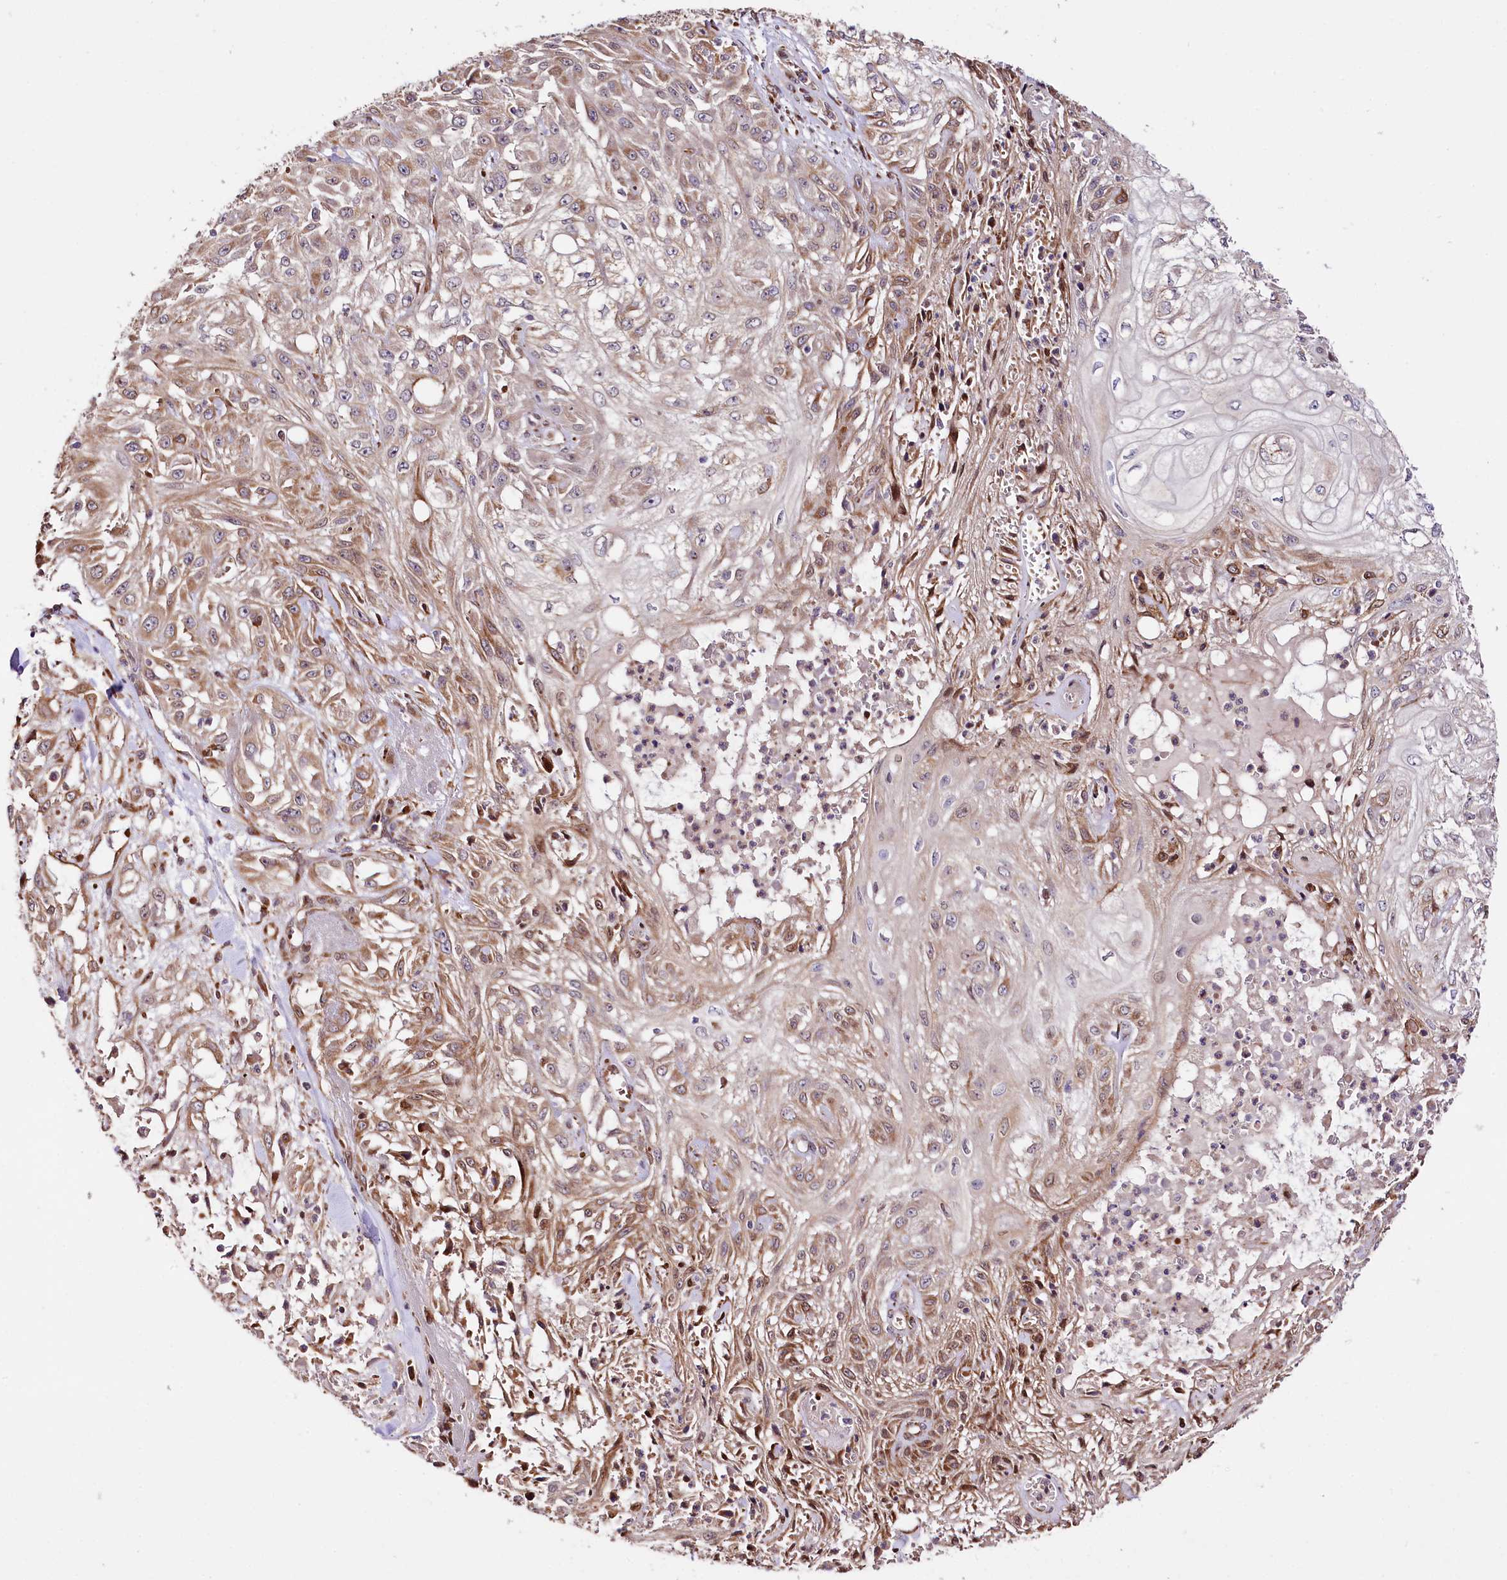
{"staining": {"intensity": "moderate", "quantity": "25%-75%", "location": "cytoplasmic/membranous"}, "tissue": "skin cancer", "cell_type": "Tumor cells", "image_type": "cancer", "snomed": [{"axis": "morphology", "description": "Squamous cell carcinoma, NOS"}, {"axis": "morphology", "description": "Squamous cell carcinoma, metastatic, NOS"}, {"axis": "topography", "description": "Skin"}, {"axis": "topography", "description": "Lymph node"}], "caption": "A brown stain highlights moderate cytoplasmic/membranous positivity of a protein in human metastatic squamous cell carcinoma (skin) tumor cells. (Brightfield microscopy of DAB IHC at high magnification).", "gene": "CUTC", "patient": {"sex": "male", "age": 75}}